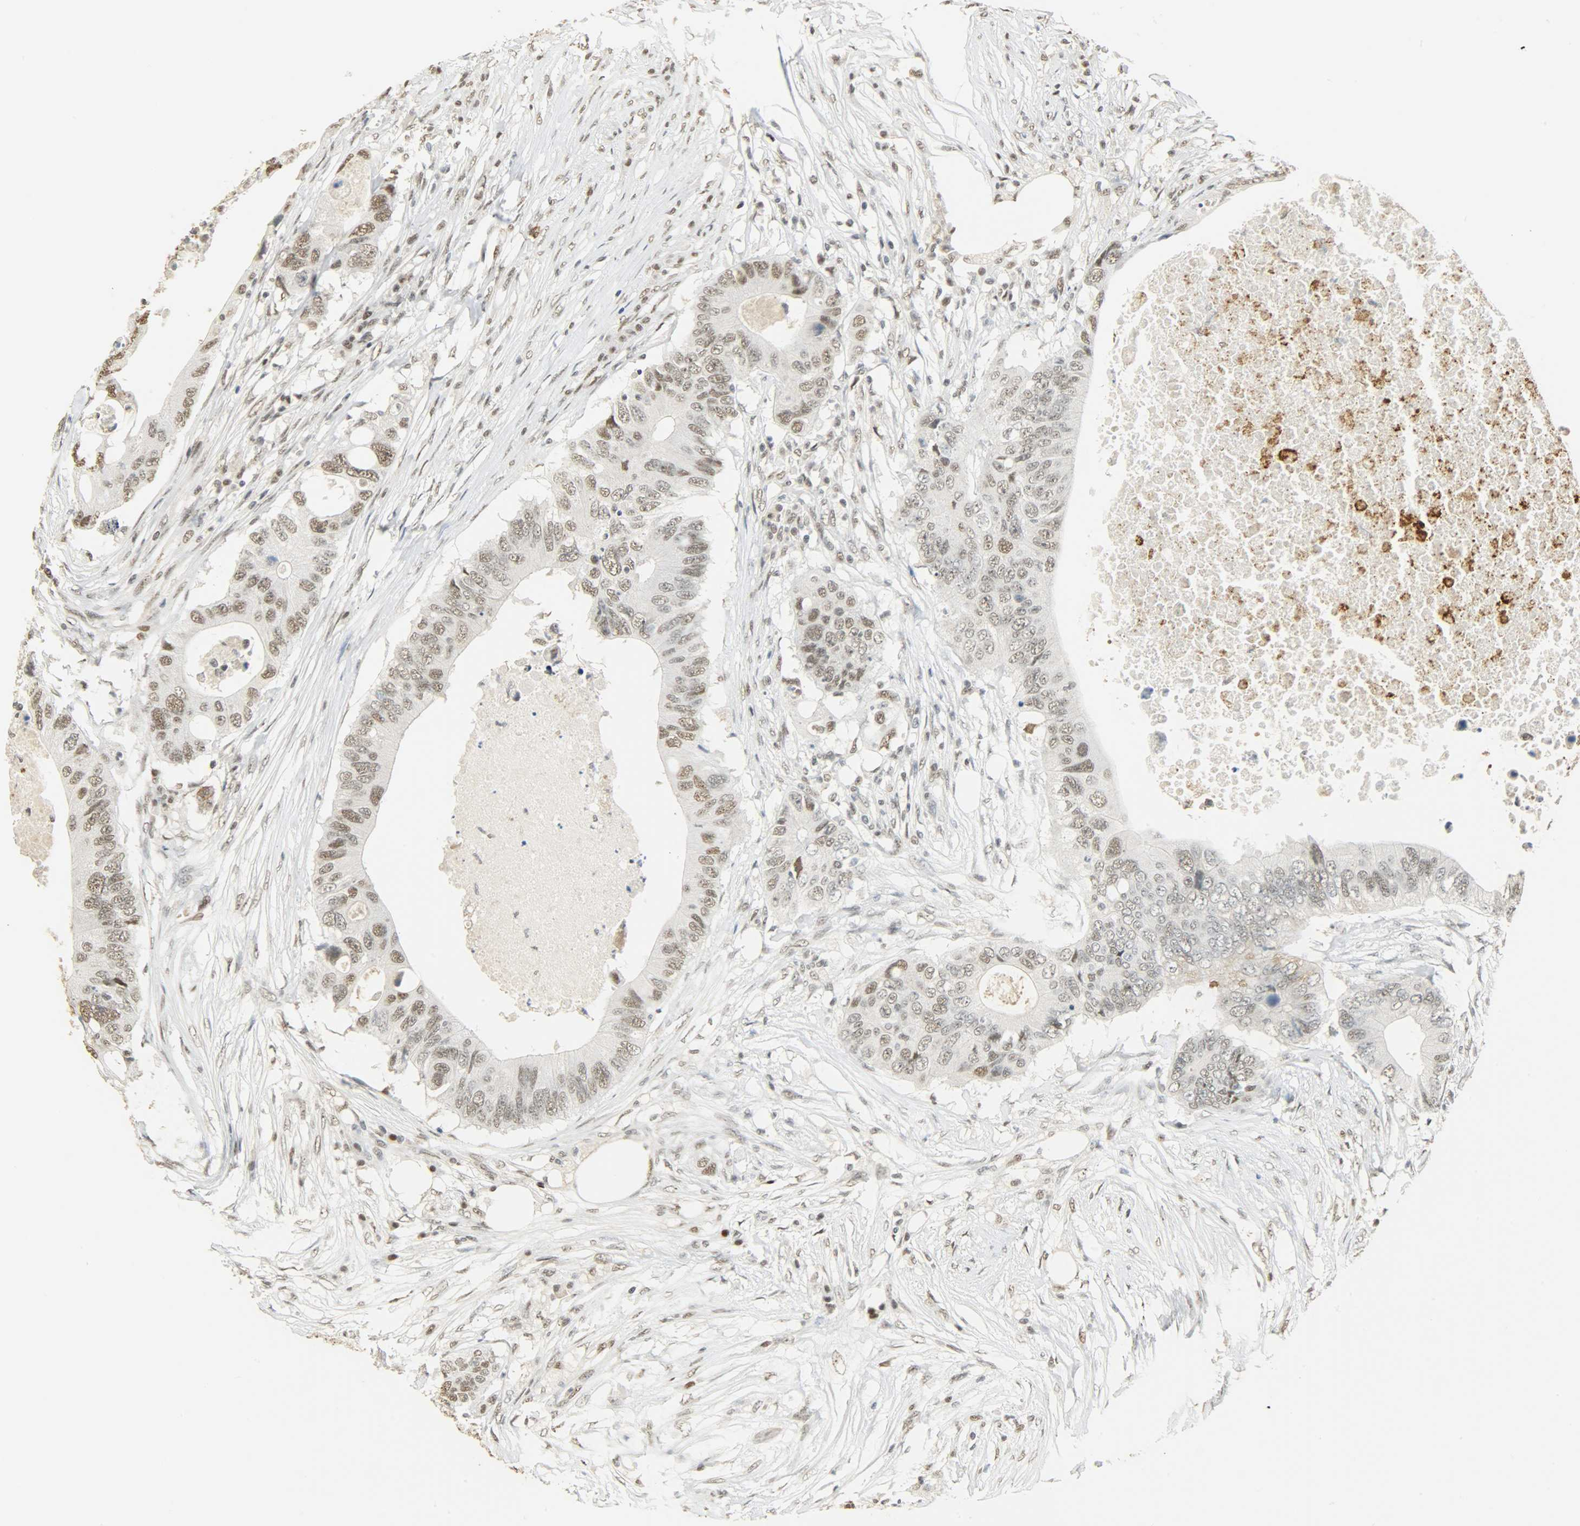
{"staining": {"intensity": "weak", "quantity": ">75%", "location": "nuclear"}, "tissue": "colorectal cancer", "cell_type": "Tumor cells", "image_type": "cancer", "snomed": [{"axis": "morphology", "description": "Adenocarcinoma, NOS"}, {"axis": "topography", "description": "Colon"}], "caption": "Colorectal adenocarcinoma stained with DAB (3,3'-diaminobenzidine) IHC exhibits low levels of weak nuclear positivity in about >75% of tumor cells.", "gene": "NGFR", "patient": {"sex": "male", "age": 71}}